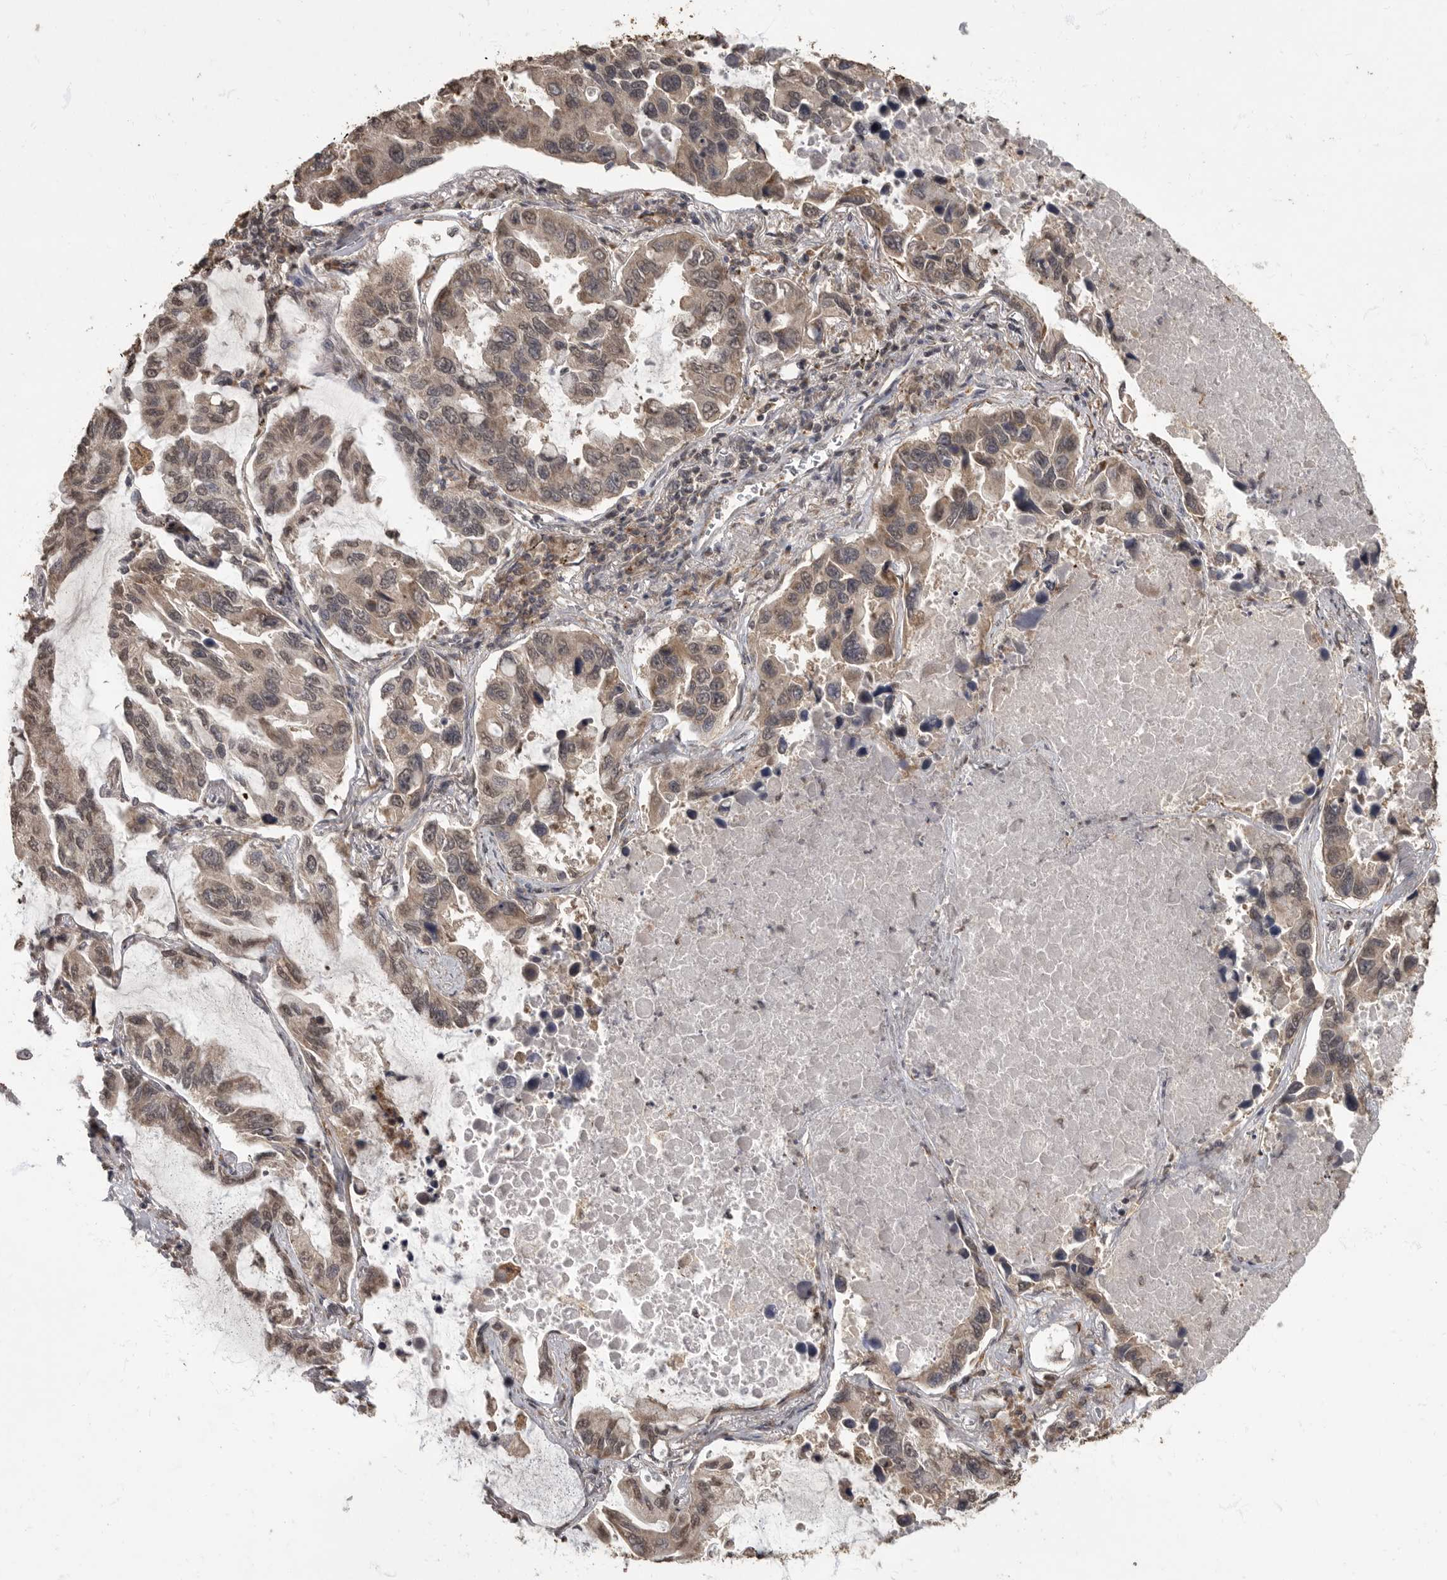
{"staining": {"intensity": "weak", "quantity": ">75%", "location": "cytoplasmic/membranous,nuclear"}, "tissue": "lung cancer", "cell_type": "Tumor cells", "image_type": "cancer", "snomed": [{"axis": "morphology", "description": "Adenocarcinoma, NOS"}, {"axis": "topography", "description": "Lung"}], "caption": "A micrograph showing weak cytoplasmic/membranous and nuclear positivity in approximately >75% of tumor cells in lung adenocarcinoma, as visualized by brown immunohistochemical staining.", "gene": "MAFG", "patient": {"sex": "male", "age": 64}}